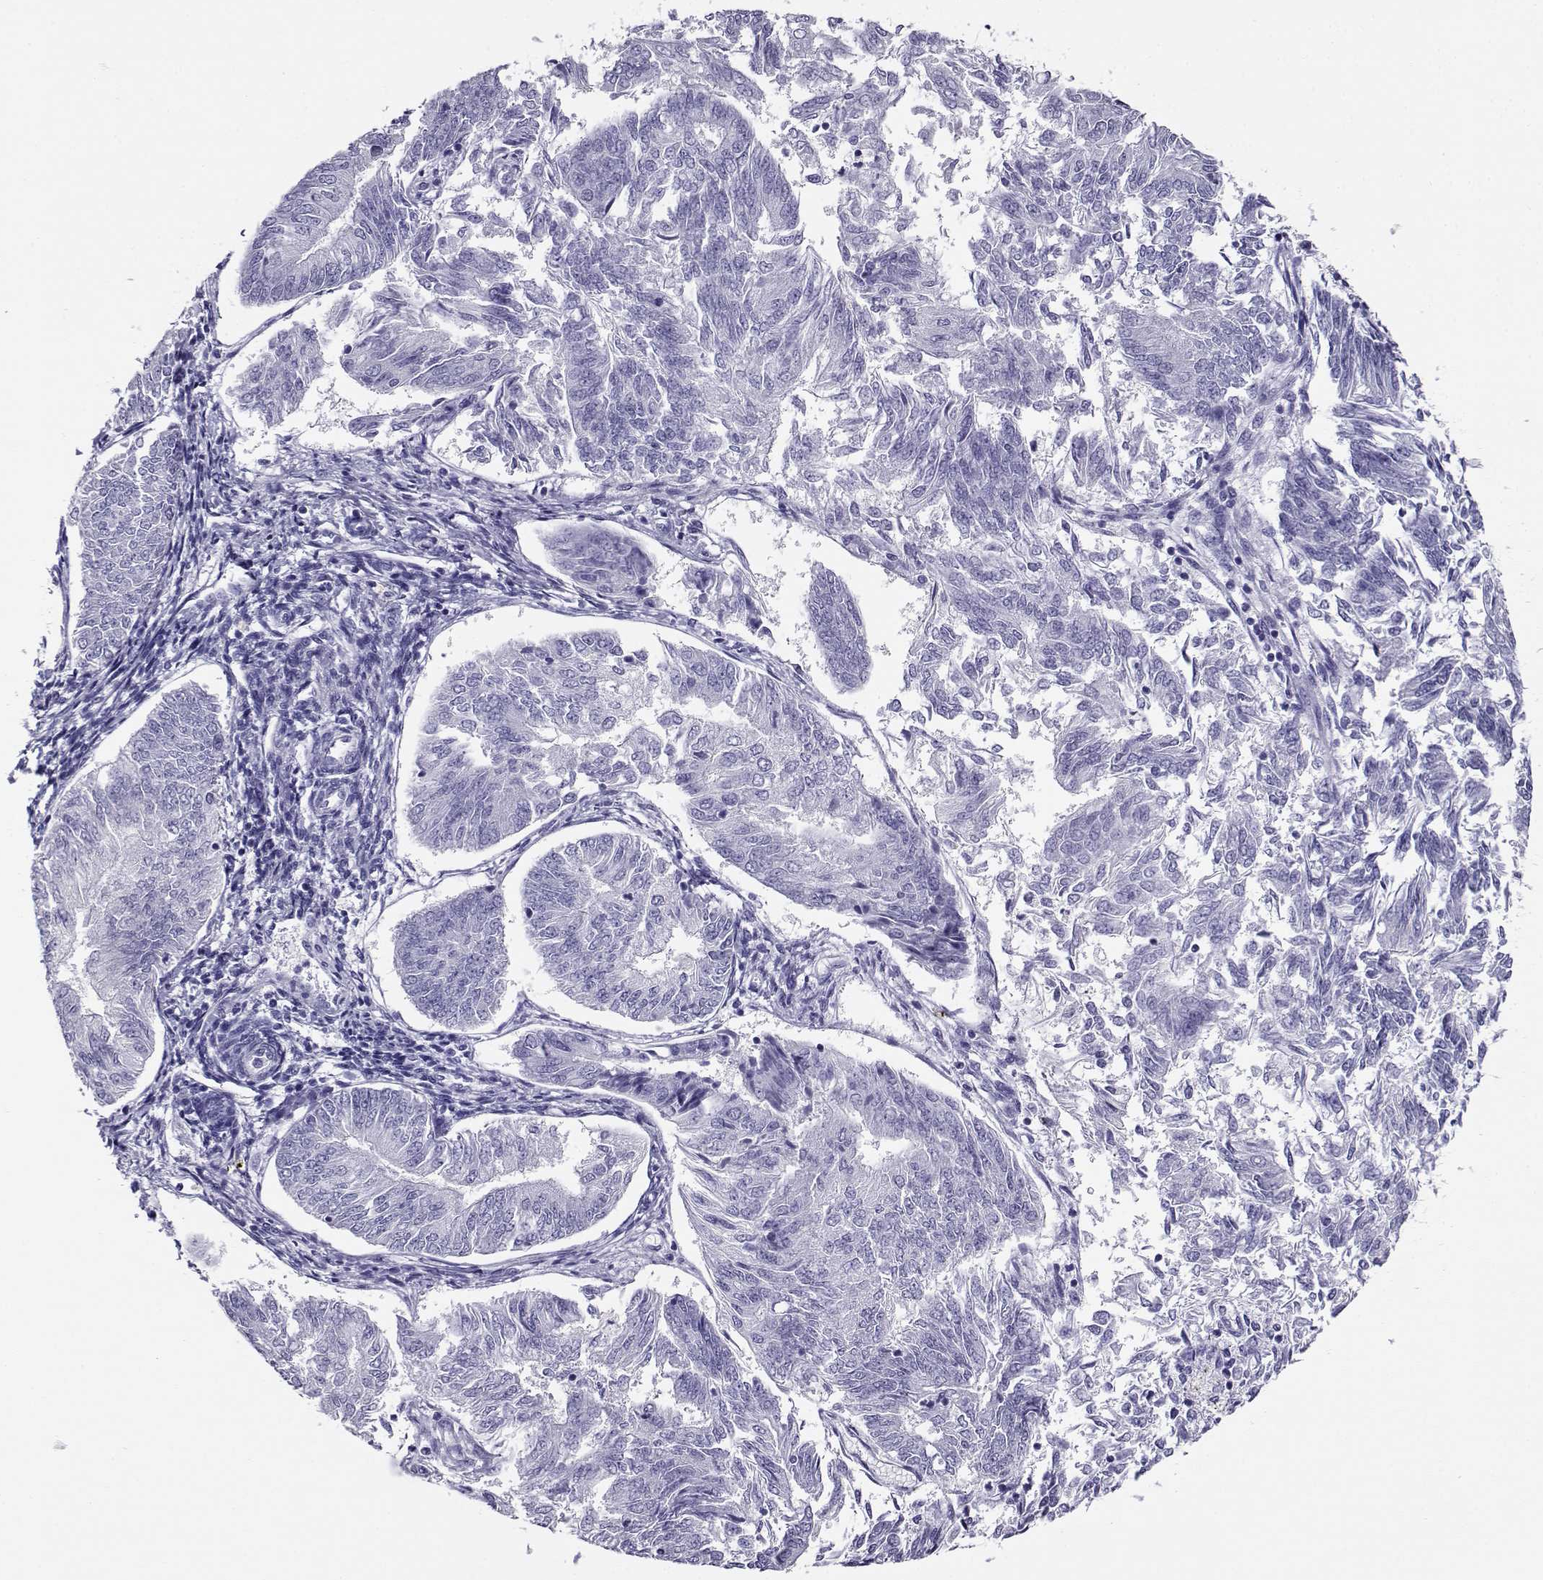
{"staining": {"intensity": "negative", "quantity": "none", "location": "none"}, "tissue": "endometrial cancer", "cell_type": "Tumor cells", "image_type": "cancer", "snomed": [{"axis": "morphology", "description": "Adenocarcinoma, NOS"}, {"axis": "topography", "description": "Endometrium"}], "caption": "A micrograph of endometrial adenocarcinoma stained for a protein exhibits no brown staining in tumor cells.", "gene": "CABS1", "patient": {"sex": "female", "age": 58}}